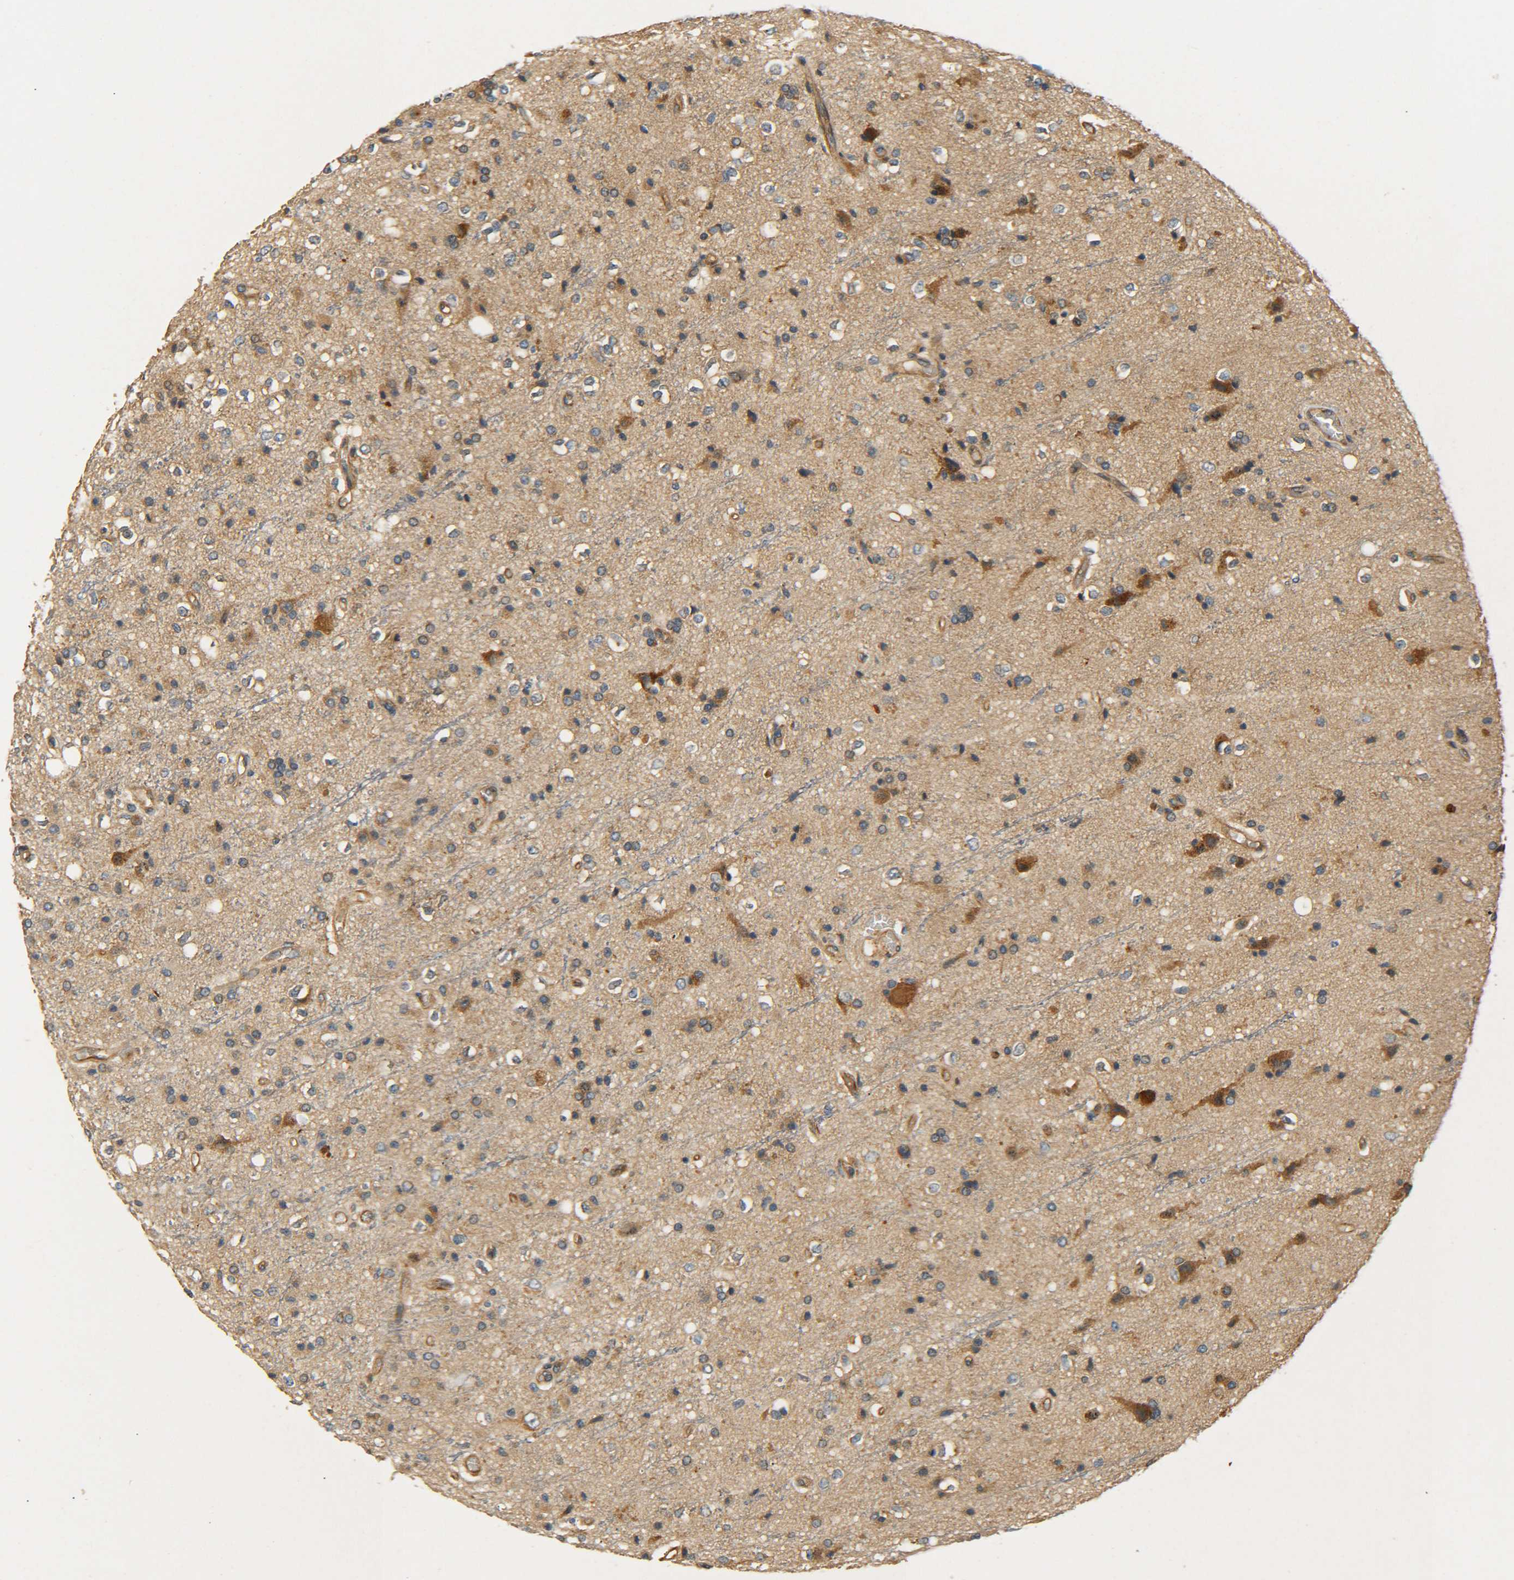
{"staining": {"intensity": "weak", "quantity": "25%-75%", "location": "cytoplasmic/membranous"}, "tissue": "glioma", "cell_type": "Tumor cells", "image_type": "cancer", "snomed": [{"axis": "morphology", "description": "Glioma, malignant, High grade"}, {"axis": "topography", "description": "Brain"}], "caption": "The histopathology image displays a brown stain indicating the presence of a protein in the cytoplasmic/membranous of tumor cells in glioma.", "gene": "LRCH3", "patient": {"sex": "male", "age": 47}}